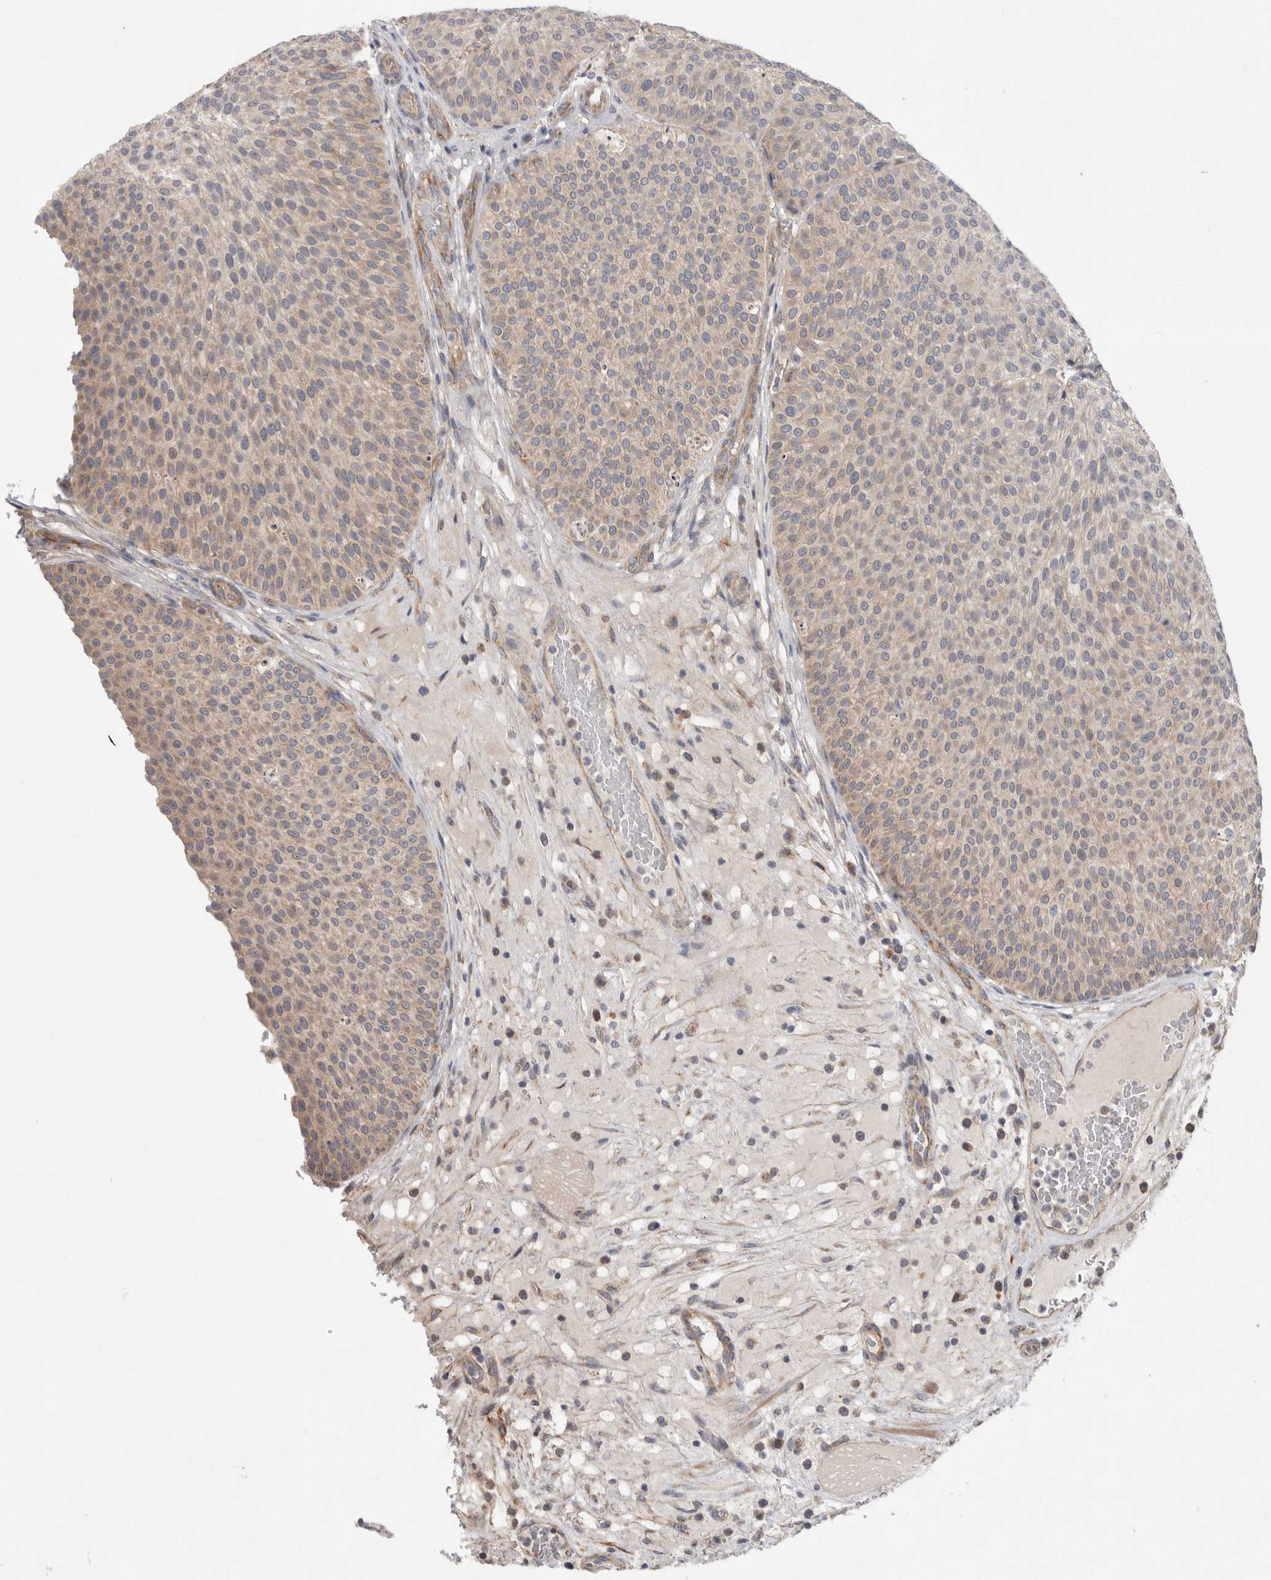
{"staining": {"intensity": "weak", "quantity": ">75%", "location": "cytoplasmic/membranous"}, "tissue": "urothelial cancer", "cell_type": "Tumor cells", "image_type": "cancer", "snomed": [{"axis": "morphology", "description": "Normal tissue, NOS"}, {"axis": "morphology", "description": "Urothelial carcinoma, Low grade"}, {"axis": "topography", "description": "Smooth muscle"}, {"axis": "topography", "description": "Urinary bladder"}], "caption": "The photomicrograph demonstrates immunohistochemical staining of urothelial cancer. There is weak cytoplasmic/membranous staining is present in approximately >75% of tumor cells.", "gene": "MTFR1L", "patient": {"sex": "male", "age": 60}}